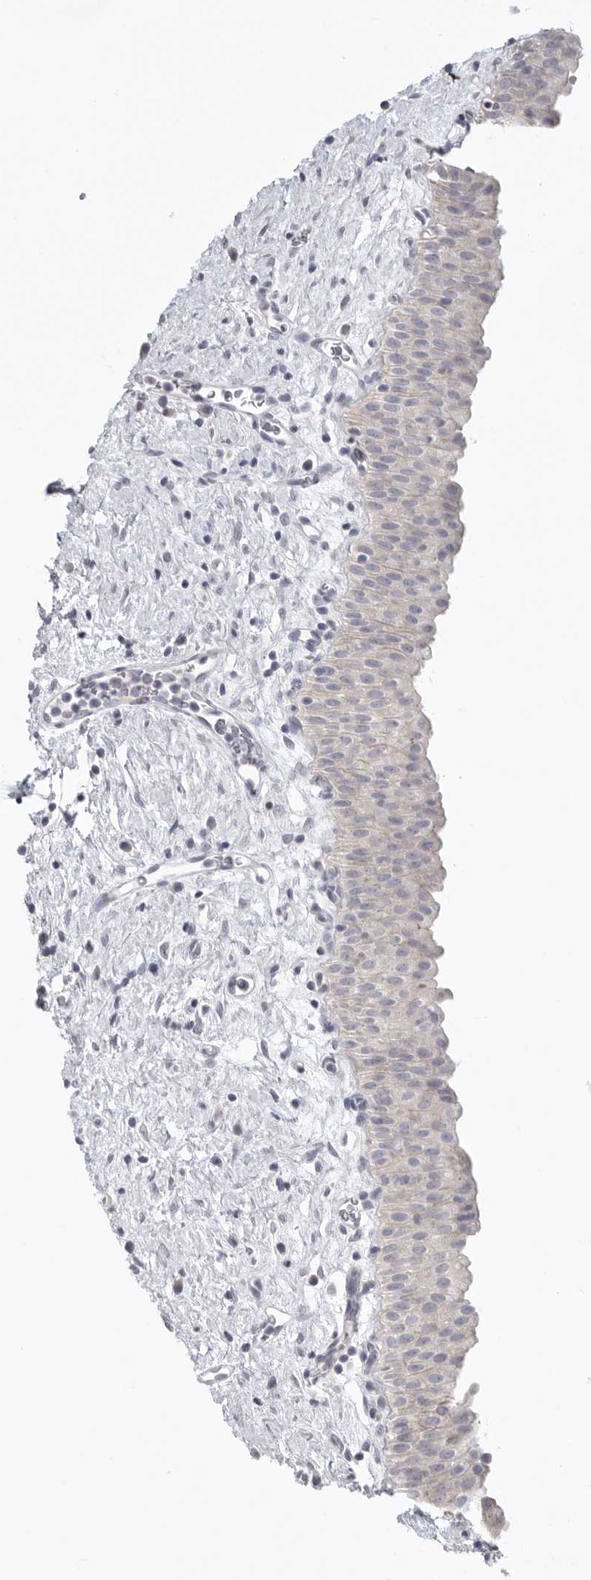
{"staining": {"intensity": "weak", "quantity": "<25%", "location": "cytoplasmic/membranous"}, "tissue": "urinary bladder", "cell_type": "Urothelial cells", "image_type": "normal", "snomed": [{"axis": "morphology", "description": "Normal tissue, NOS"}, {"axis": "topography", "description": "Urinary bladder"}], "caption": "DAB (3,3'-diaminobenzidine) immunohistochemical staining of benign urinary bladder exhibits no significant expression in urothelial cells.", "gene": "STAB2", "patient": {"sex": "male", "age": 82}}